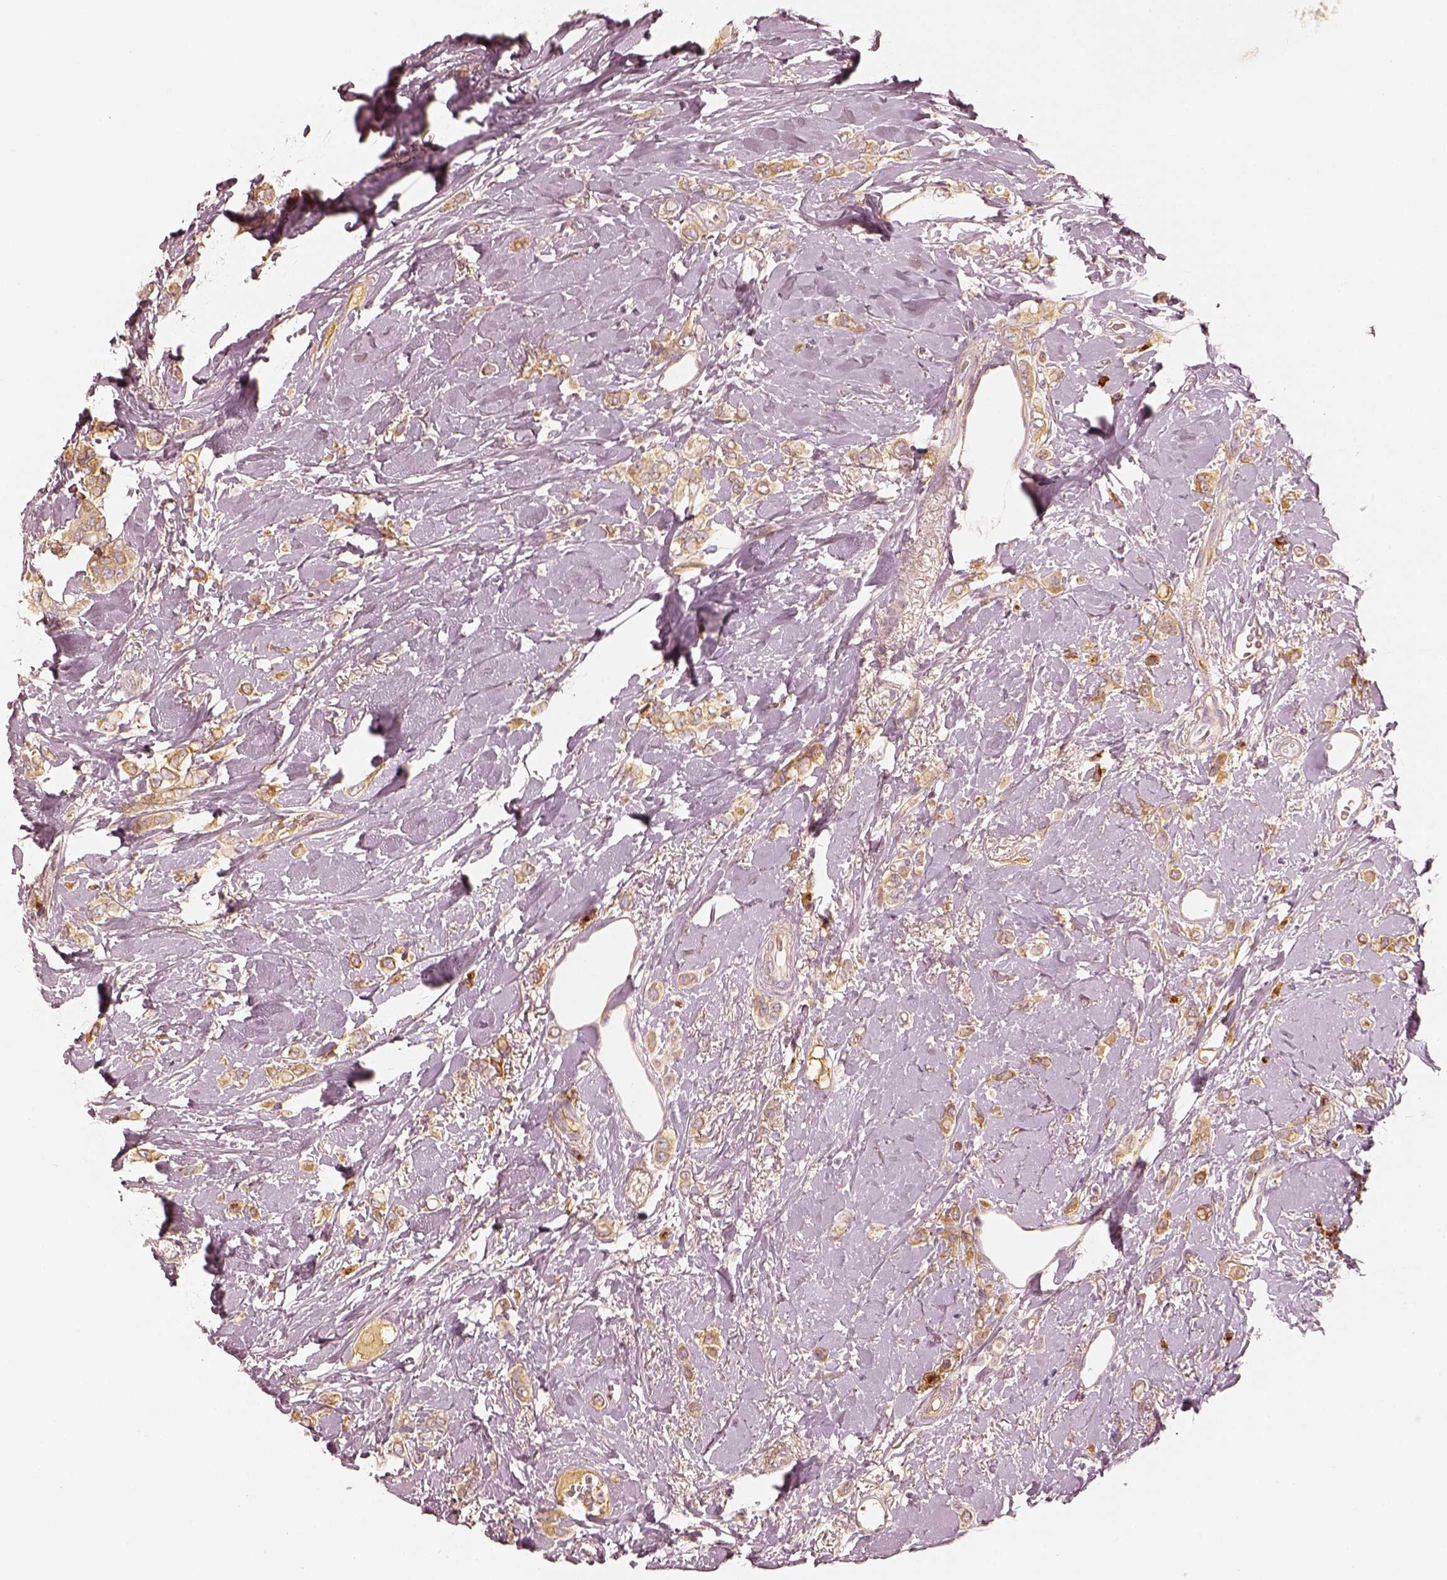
{"staining": {"intensity": "moderate", "quantity": ">75%", "location": "cytoplasmic/membranous"}, "tissue": "breast cancer", "cell_type": "Tumor cells", "image_type": "cancer", "snomed": [{"axis": "morphology", "description": "Lobular carcinoma"}, {"axis": "topography", "description": "Breast"}], "caption": "This photomicrograph displays IHC staining of human lobular carcinoma (breast), with medium moderate cytoplasmic/membranous staining in approximately >75% of tumor cells.", "gene": "GORASP2", "patient": {"sex": "female", "age": 66}}